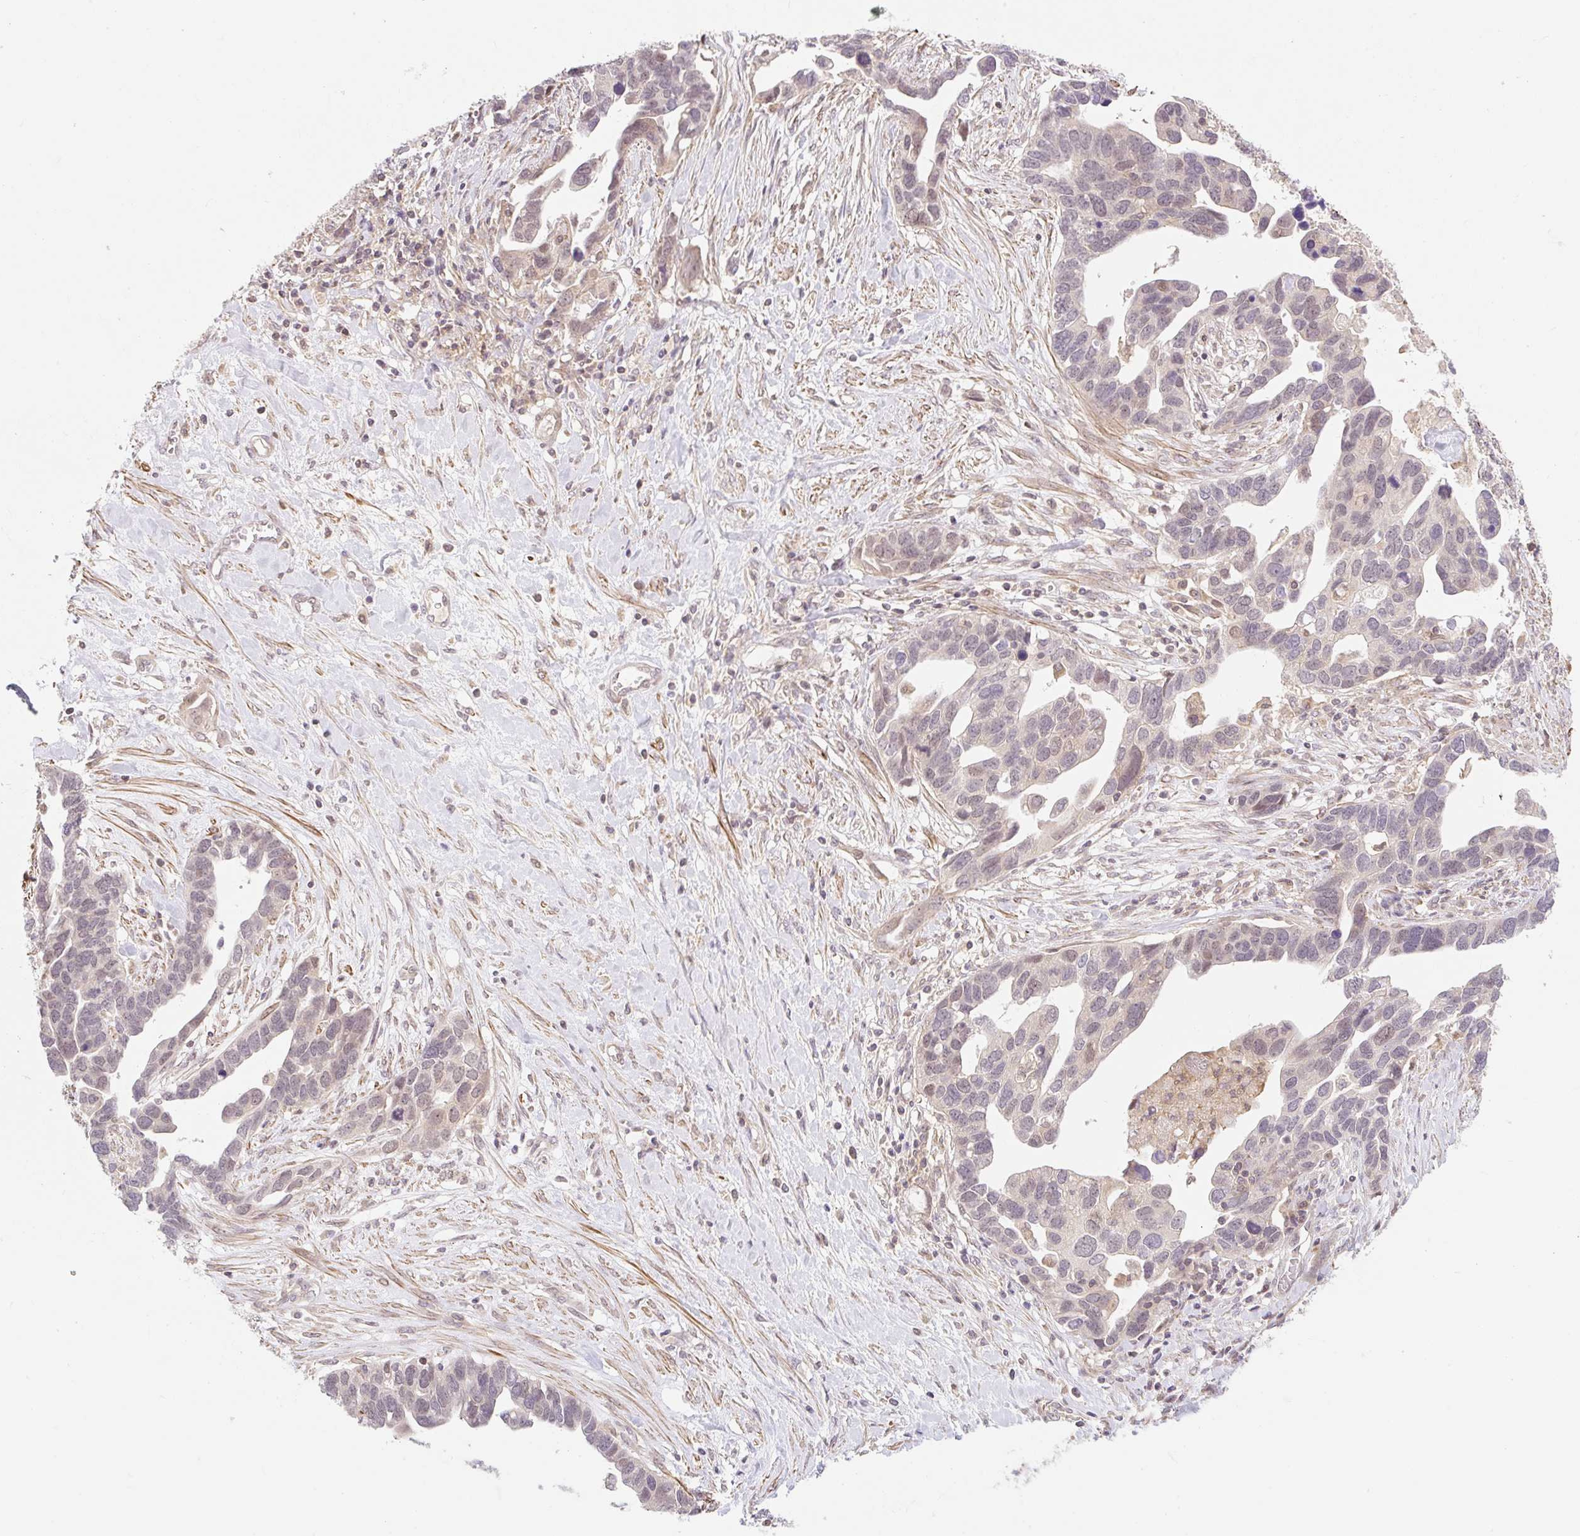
{"staining": {"intensity": "weak", "quantity": "25%-75%", "location": "cytoplasmic/membranous,nuclear"}, "tissue": "ovarian cancer", "cell_type": "Tumor cells", "image_type": "cancer", "snomed": [{"axis": "morphology", "description": "Cystadenocarcinoma, serous, NOS"}, {"axis": "topography", "description": "Ovary"}], "caption": "A high-resolution image shows immunohistochemistry staining of serous cystadenocarcinoma (ovarian), which exhibits weak cytoplasmic/membranous and nuclear staining in approximately 25%-75% of tumor cells. The staining was performed using DAB, with brown indicating positive protein expression. Nuclei are stained blue with hematoxylin.", "gene": "EMC10", "patient": {"sex": "female", "age": 54}}